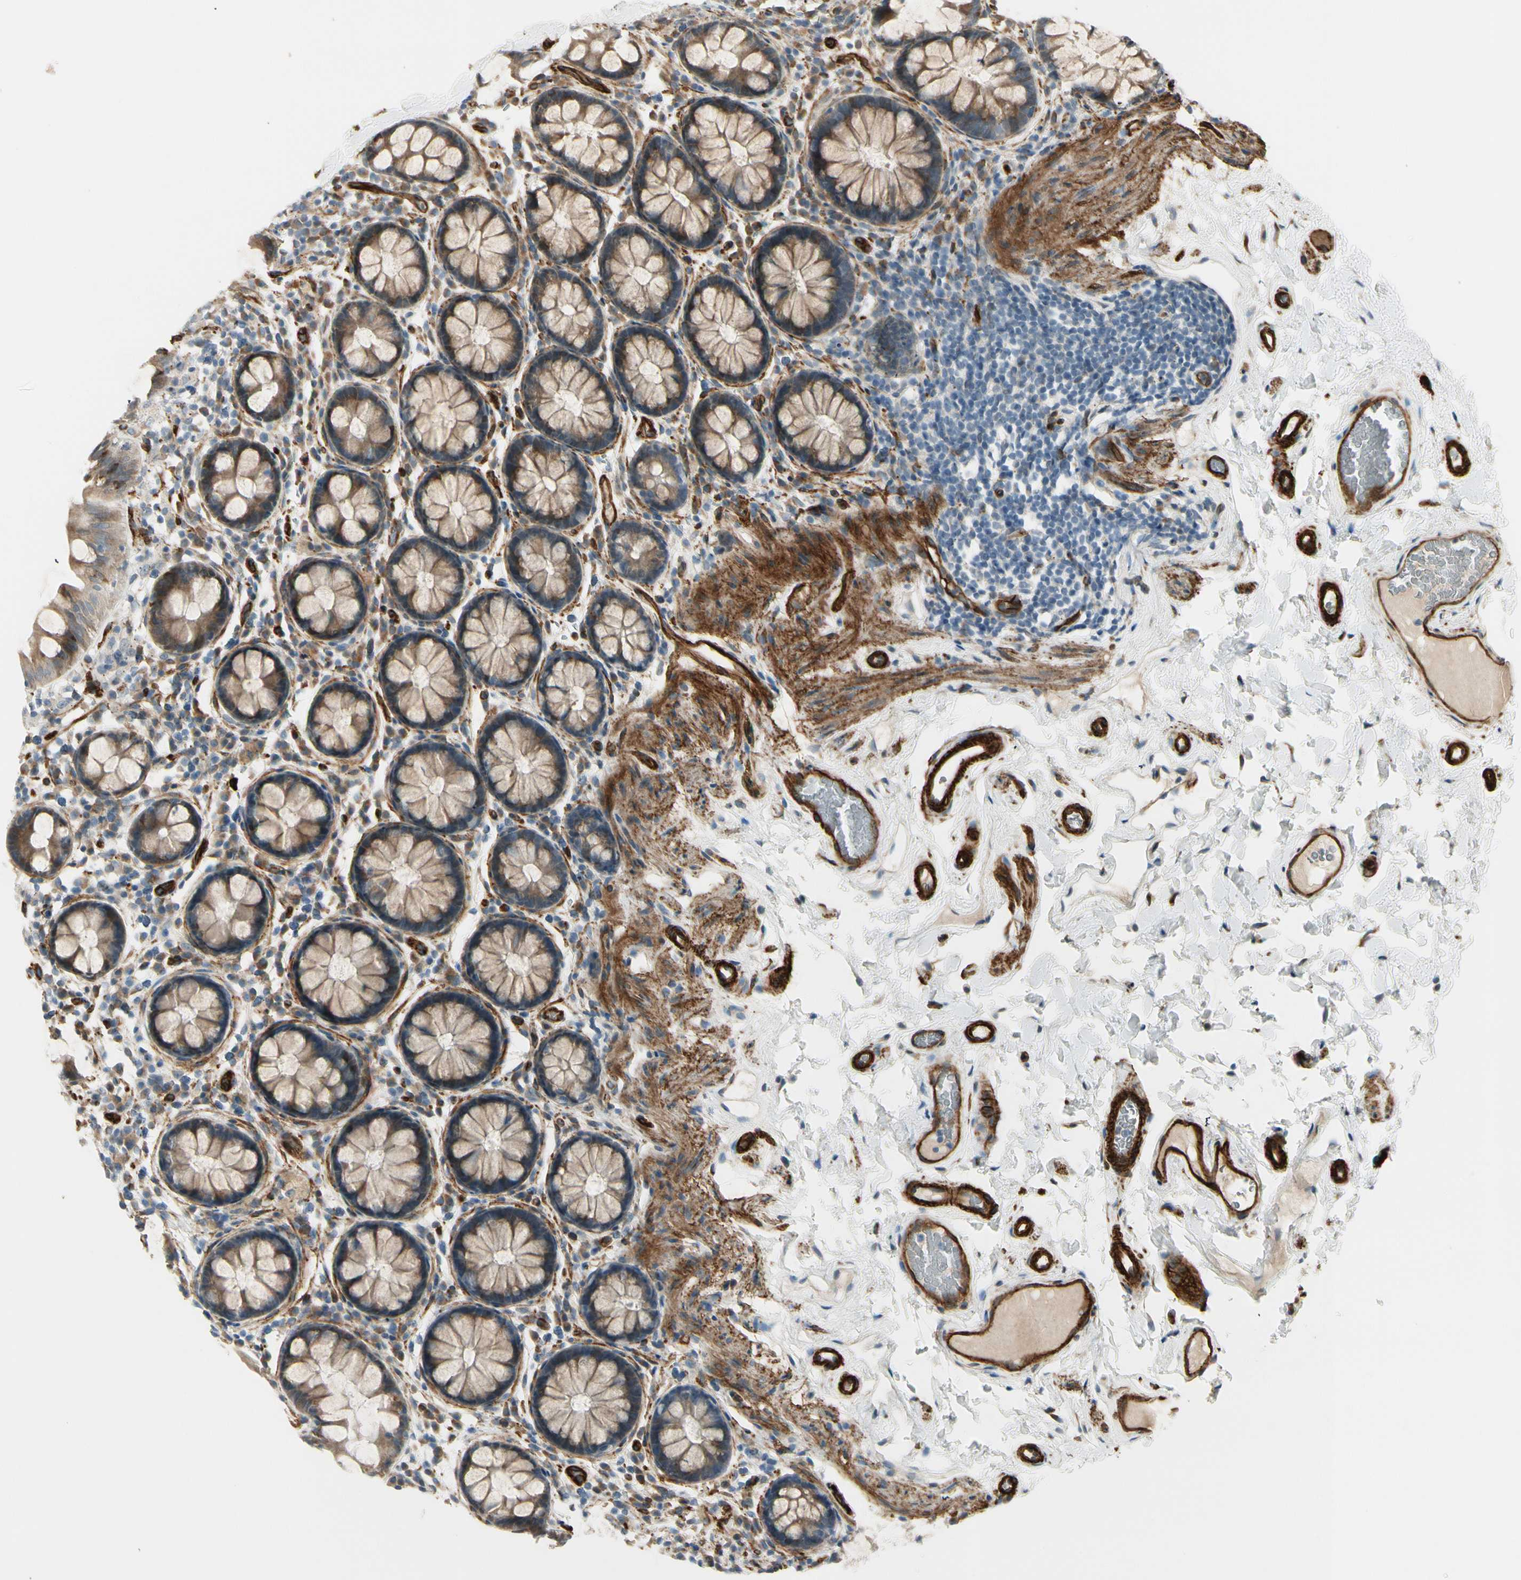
{"staining": {"intensity": "strong", "quantity": ">75%", "location": "cytoplasmic/membranous"}, "tissue": "colon", "cell_type": "Endothelial cells", "image_type": "normal", "snomed": [{"axis": "morphology", "description": "Normal tissue, NOS"}, {"axis": "topography", "description": "Colon"}], "caption": "Immunohistochemistry of normal human colon demonstrates high levels of strong cytoplasmic/membranous staining in approximately >75% of endothelial cells. Using DAB (brown) and hematoxylin (blue) stains, captured at high magnification using brightfield microscopy.", "gene": "MCAM", "patient": {"sex": "female", "age": 80}}